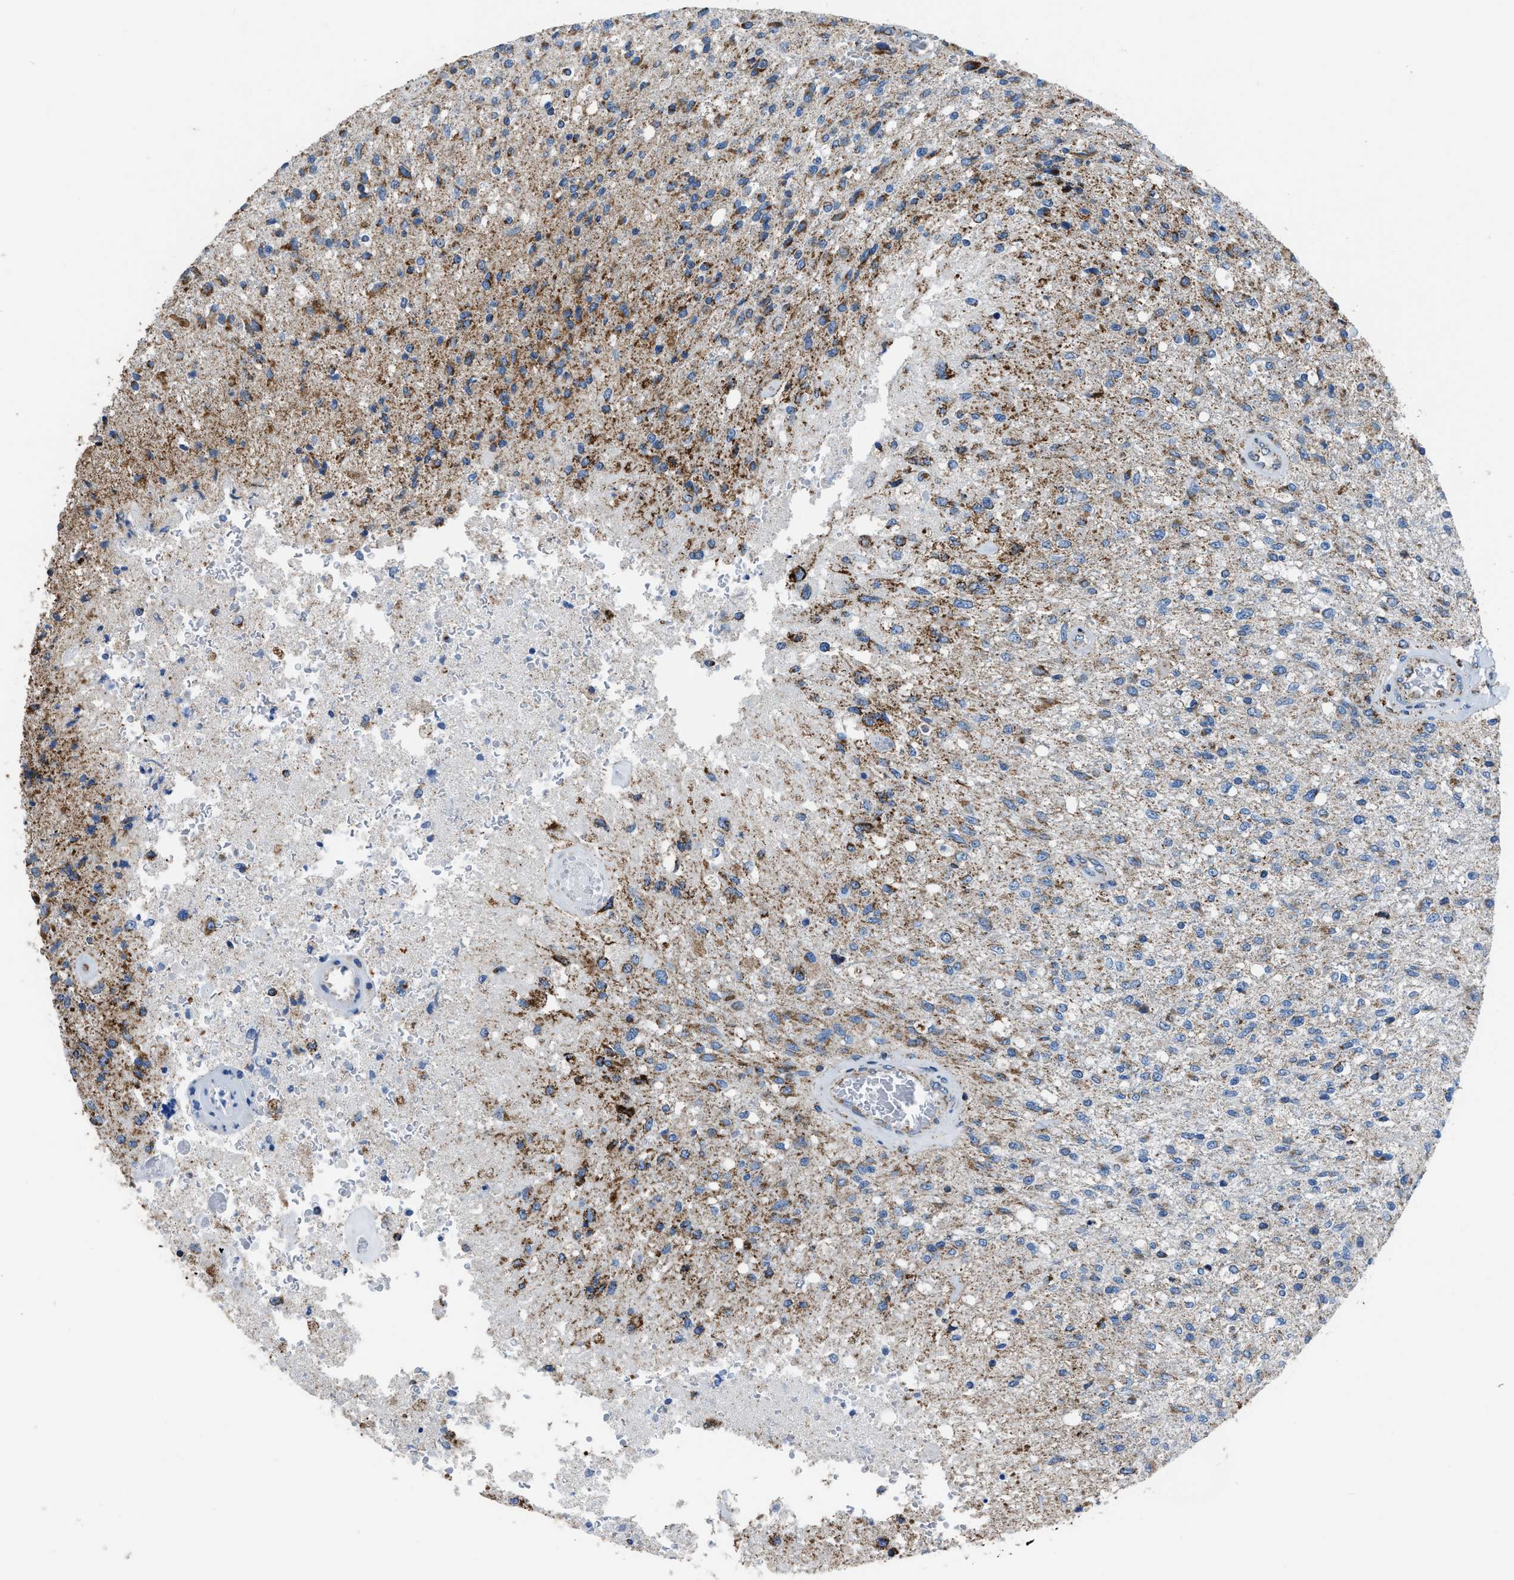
{"staining": {"intensity": "moderate", "quantity": ">75%", "location": "cytoplasmic/membranous"}, "tissue": "glioma", "cell_type": "Tumor cells", "image_type": "cancer", "snomed": [{"axis": "morphology", "description": "Normal tissue, NOS"}, {"axis": "morphology", "description": "Glioma, malignant, High grade"}, {"axis": "topography", "description": "Cerebral cortex"}], "caption": "The image reveals a brown stain indicating the presence of a protein in the cytoplasmic/membranous of tumor cells in high-grade glioma (malignant). Nuclei are stained in blue.", "gene": "ETFB", "patient": {"sex": "male", "age": 77}}